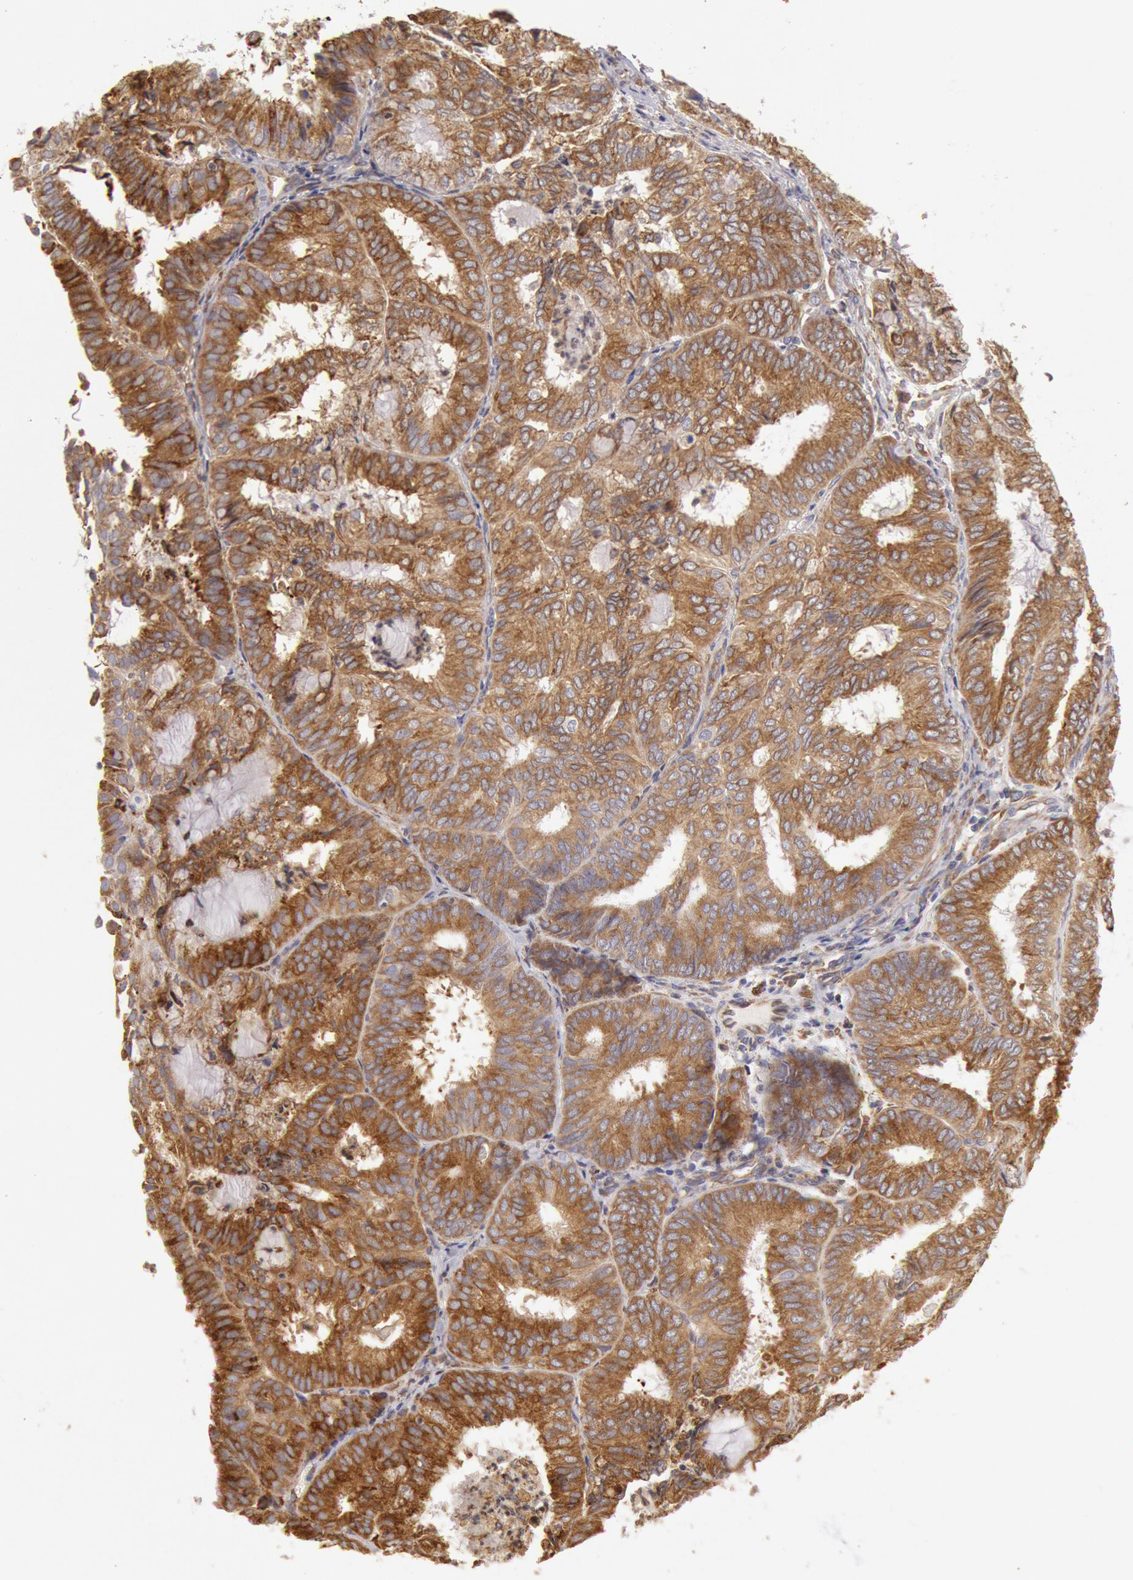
{"staining": {"intensity": "moderate", "quantity": ">75%", "location": "cytoplasmic/membranous"}, "tissue": "endometrial cancer", "cell_type": "Tumor cells", "image_type": "cancer", "snomed": [{"axis": "morphology", "description": "Adenocarcinoma, NOS"}, {"axis": "topography", "description": "Endometrium"}], "caption": "Immunohistochemistry histopathology image of neoplastic tissue: human adenocarcinoma (endometrial) stained using IHC exhibits medium levels of moderate protein expression localized specifically in the cytoplasmic/membranous of tumor cells, appearing as a cytoplasmic/membranous brown color.", "gene": "ERP44", "patient": {"sex": "female", "age": 59}}